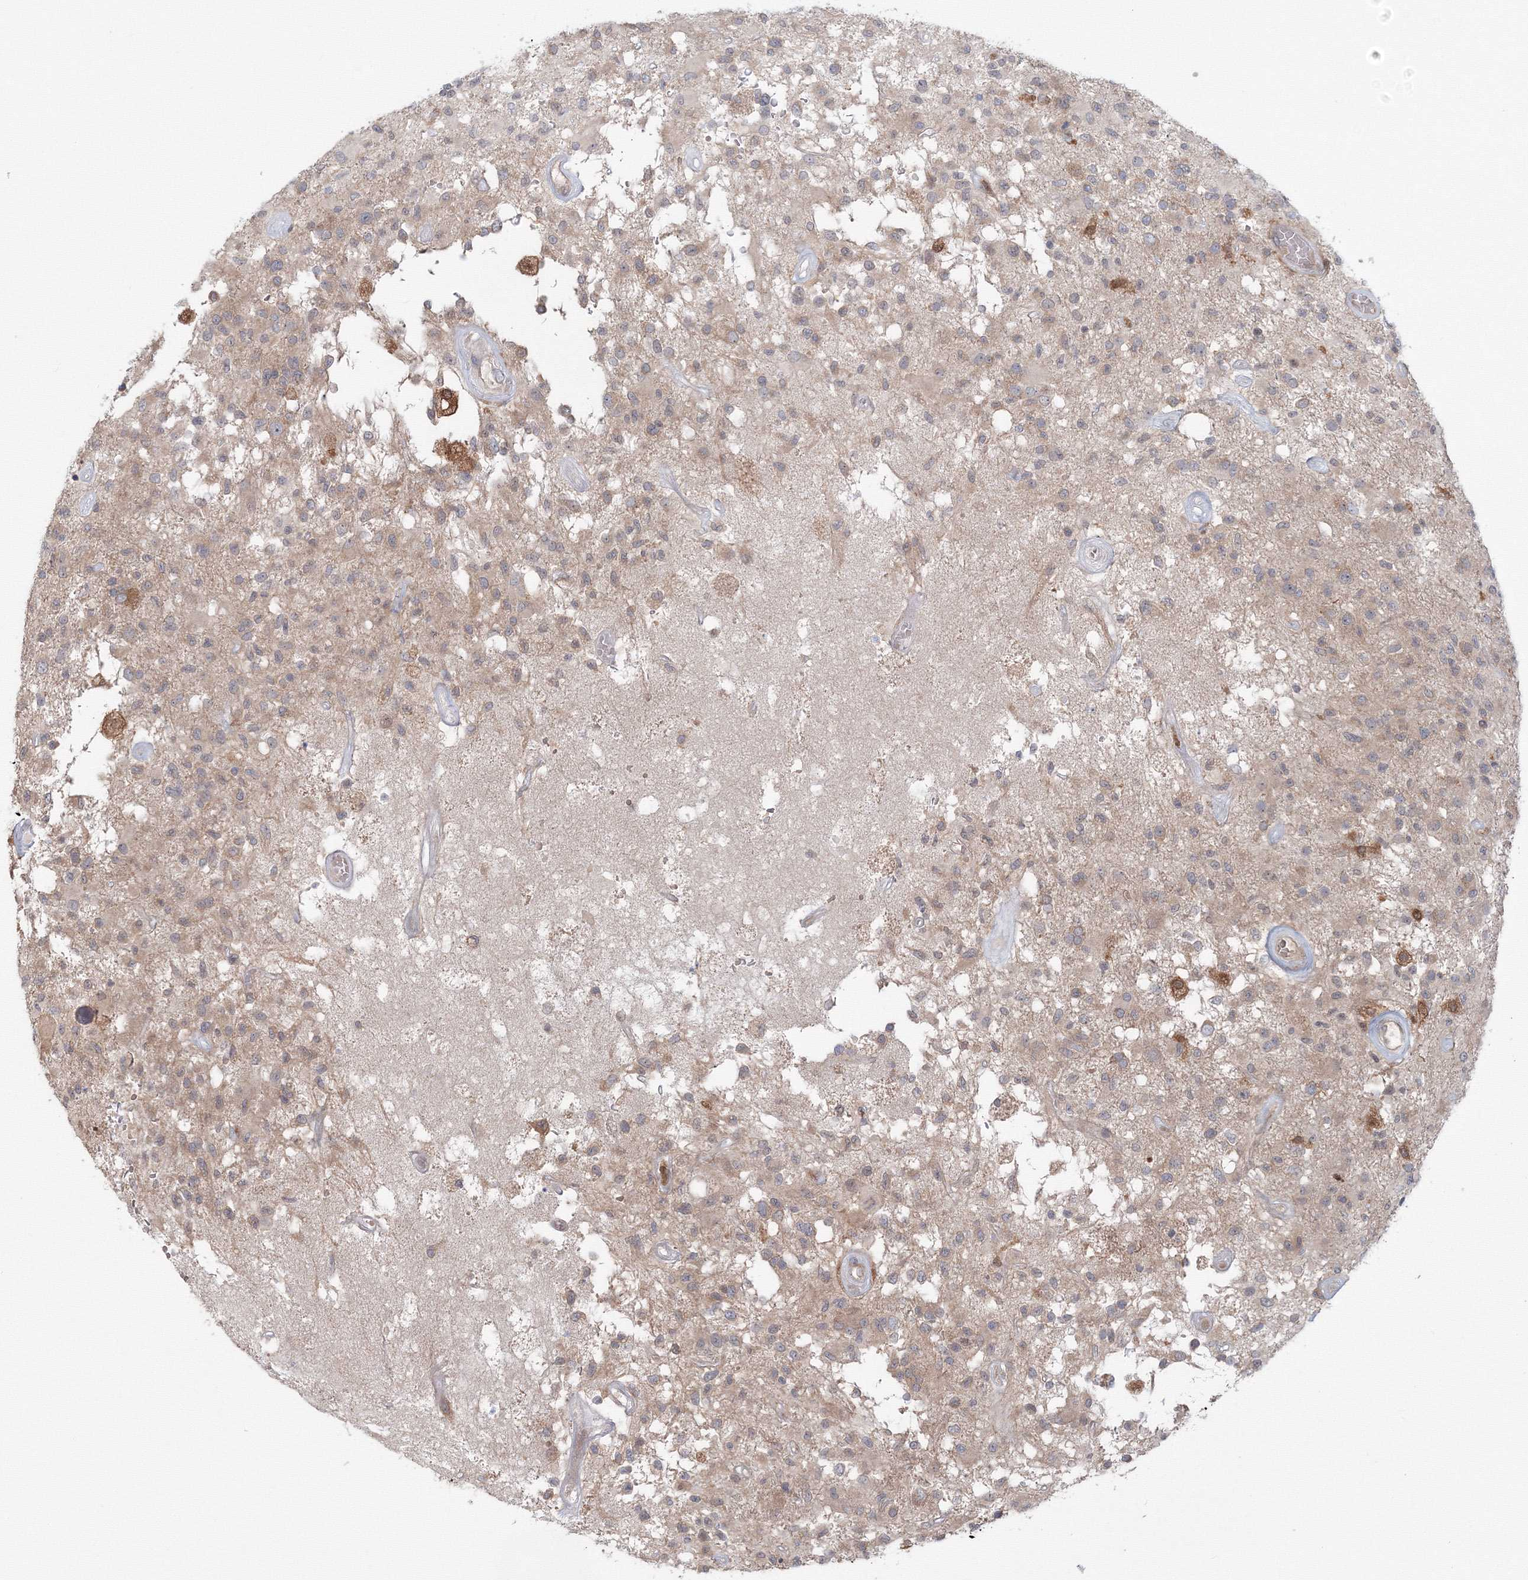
{"staining": {"intensity": "weak", "quantity": ">75%", "location": "cytoplasmic/membranous"}, "tissue": "glioma", "cell_type": "Tumor cells", "image_type": "cancer", "snomed": [{"axis": "morphology", "description": "Glioma, malignant, High grade"}, {"axis": "morphology", "description": "Glioblastoma, NOS"}, {"axis": "topography", "description": "Brain"}], "caption": "Protein expression analysis of high-grade glioma (malignant) displays weak cytoplasmic/membranous positivity in about >75% of tumor cells.", "gene": "MKRN2", "patient": {"sex": "male", "age": 60}}